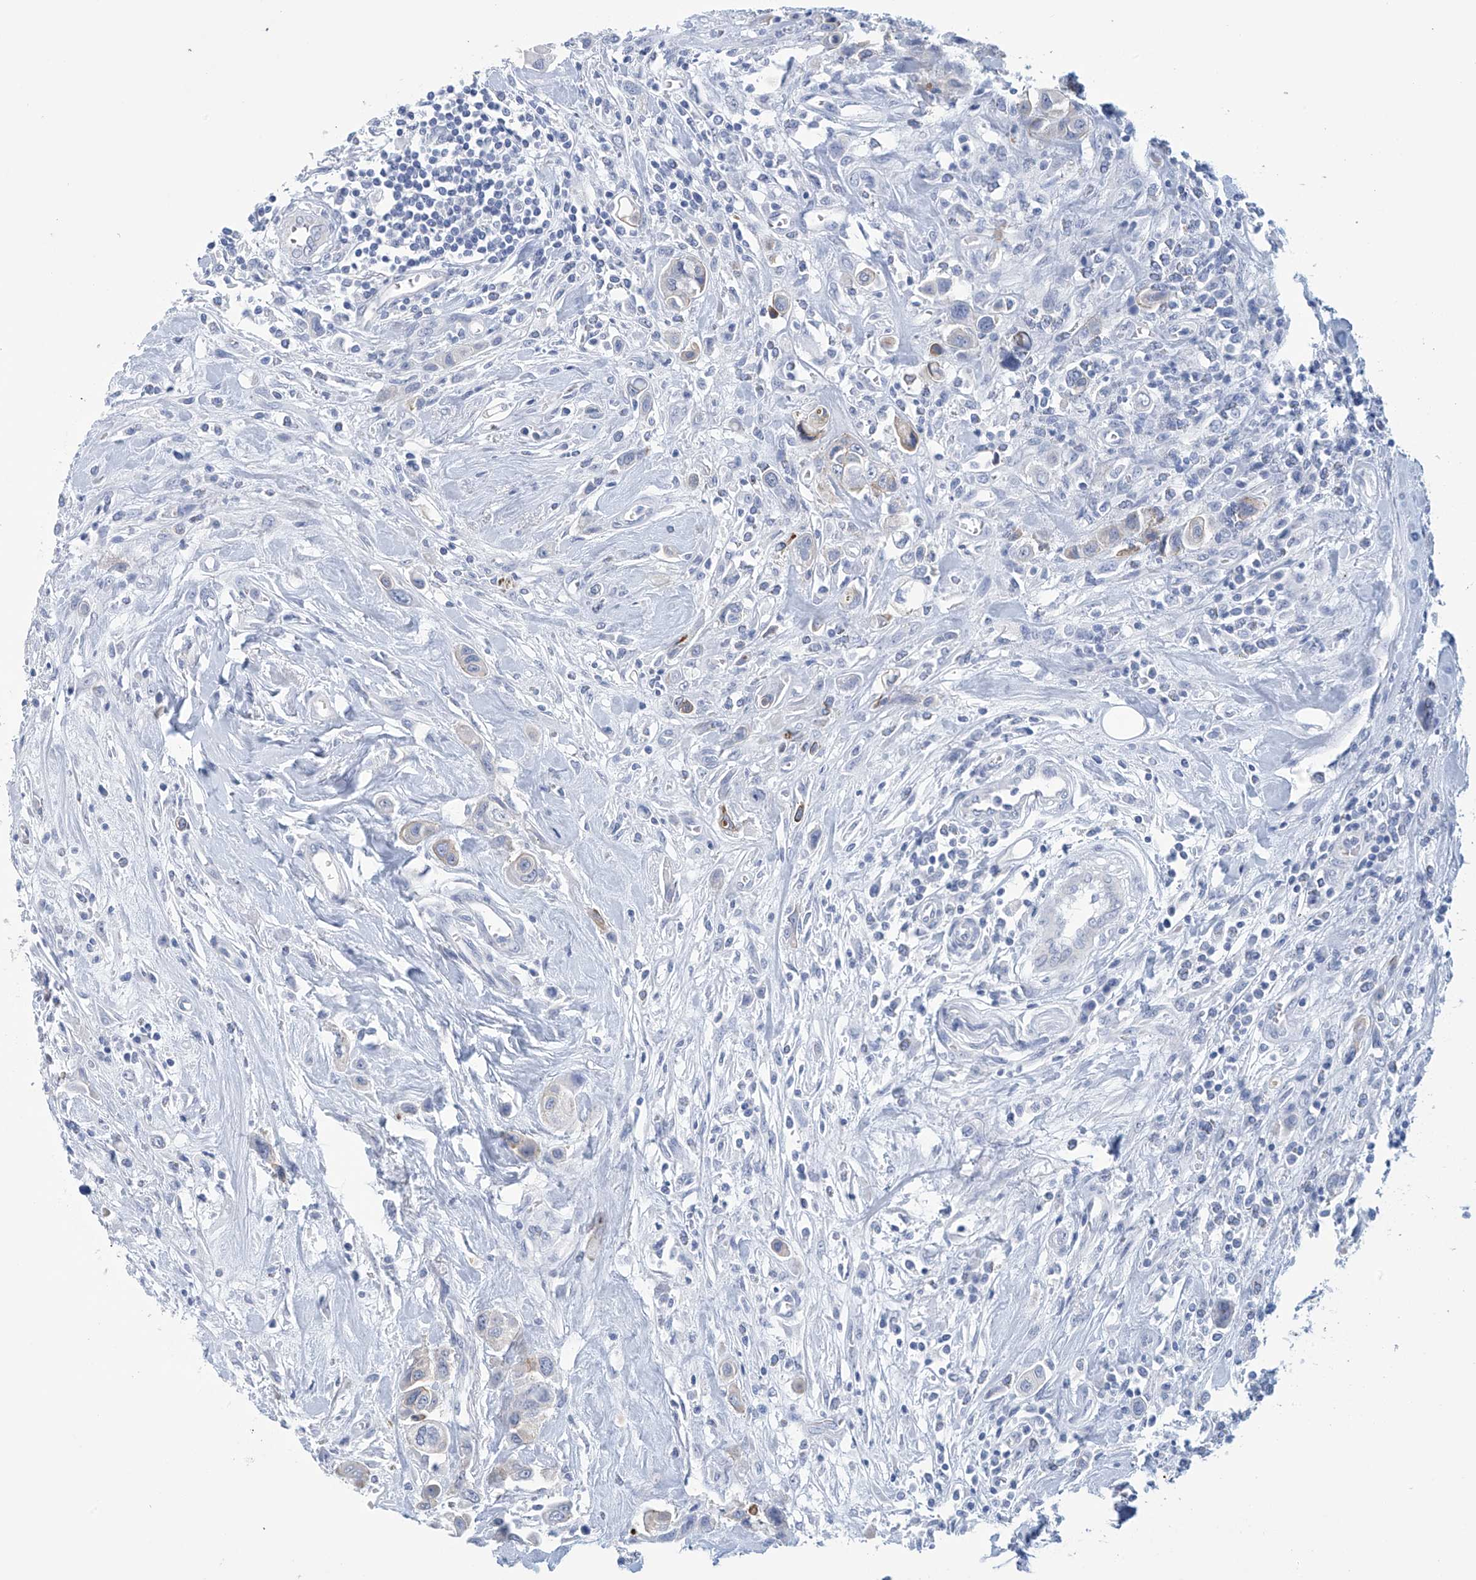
{"staining": {"intensity": "negative", "quantity": "none", "location": "none"}, "tissue": "urothelial cancer", "cell_type": "Tumor cells", "image_type": "cancer", "snomed": [{"axis": "morphology", "description": "Urothelial carcinoma, High grade"}, {"axis": "topography", "description": "Urinary bladder"}], "caption": "An IHC image of urothelial cancer is shown. There is no staining in tumor cells of urothelial cancer.", "gene": "DSP", "patient": {"sex": "male", "age": 50}}